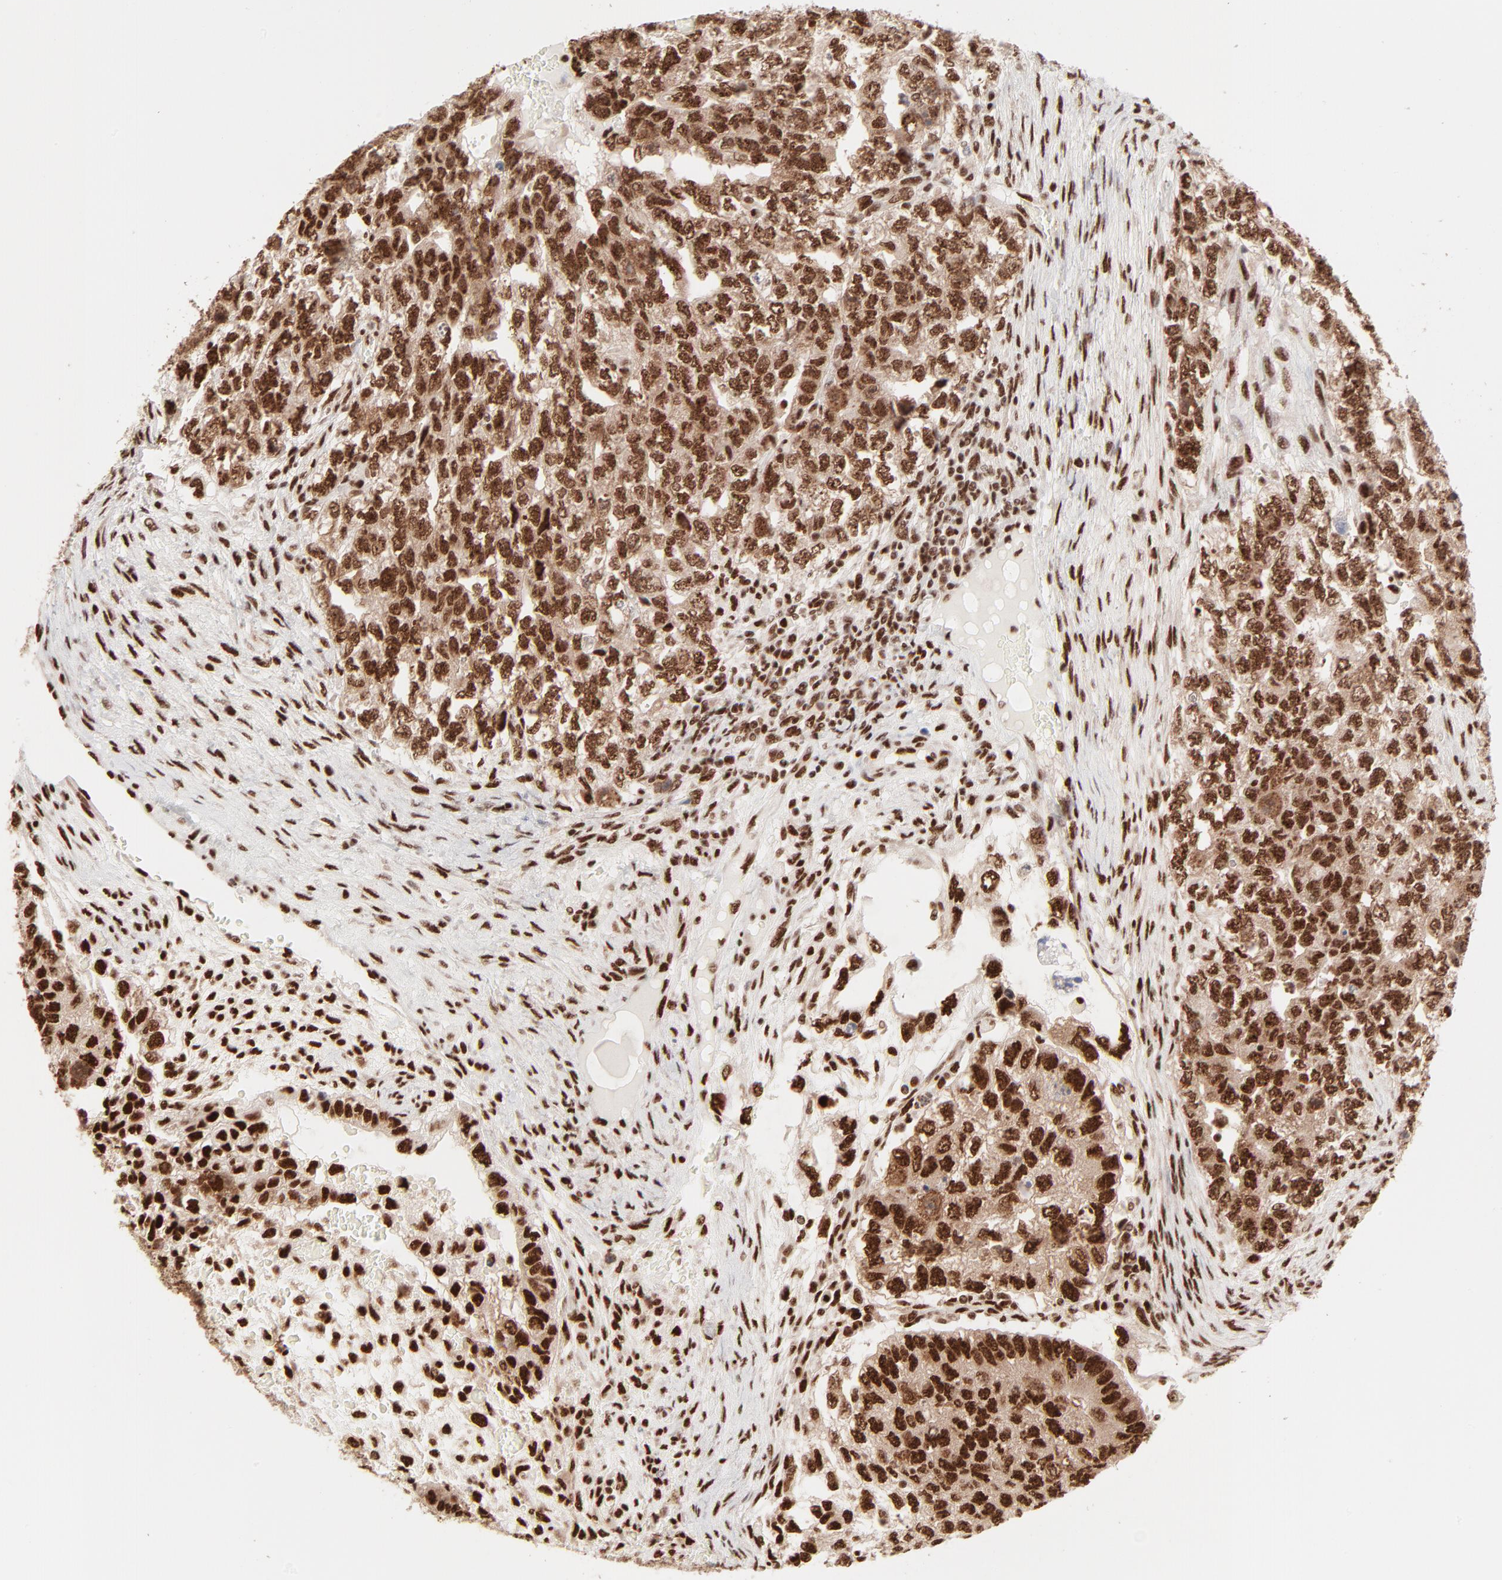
{"staining": {"intensity": "strong", "quantity": ">75%", "location": "nuclear"}, "tissue": "testis cancer", "cell_type": "Tumor cells", "image_type": "cancer", "snomed": [{"axis": "morphology", "description": "Carcinoma, Embryonal, NOS"}, {"axis": "topography", "description": "Testis"}], "caption": "Testis cancer was stained to show a protein in brown. There is high levels of strong nuclear staining in about >75% of tumor cells. Ihc stains the protein in brown and the nuclei are stained blue.", "gene": "TARDBP", "patient": {"sex": "male", "age": 36}}